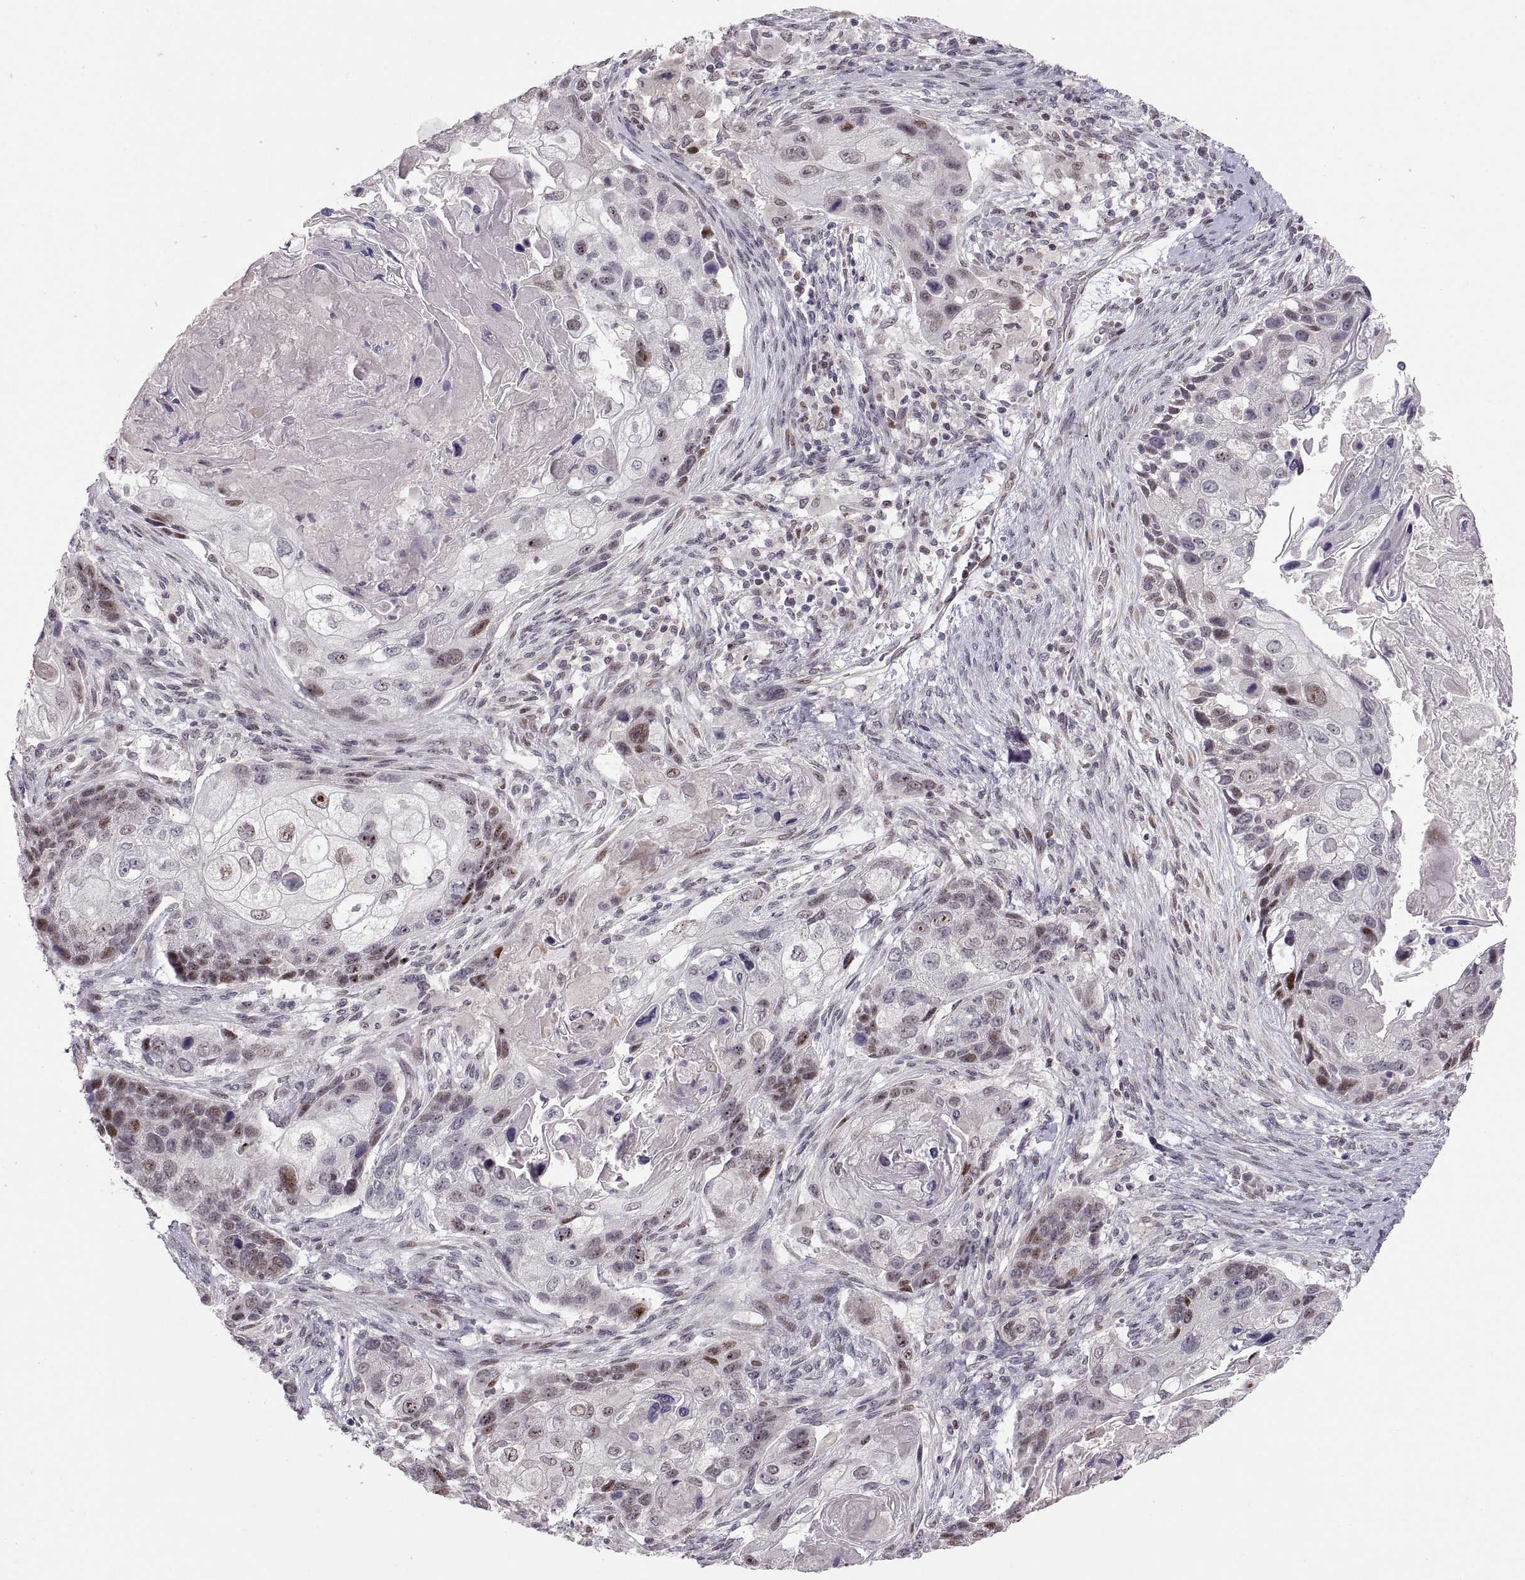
{"staining": {"intensity": "strong", "quantity": "<25%", "location": "nuclear"}, "tissue": "lung cancer", "cell_type": "Tumor cells", "image_type": "cancer", "snomed": [{"axis": "morphology", "description": "Squamous cell carcinoma, NOS"}, {"axis": "topography", "description": "Lung"}], "caption": "The photomicrograph displays immunohistochemical staining of squamous cell carcinoma (lung). There is strong nuclear positivity is seen in about <25% of tumor cells.", "gene": "SNAI1", "patient": {"sex": "male", "age": 69}}